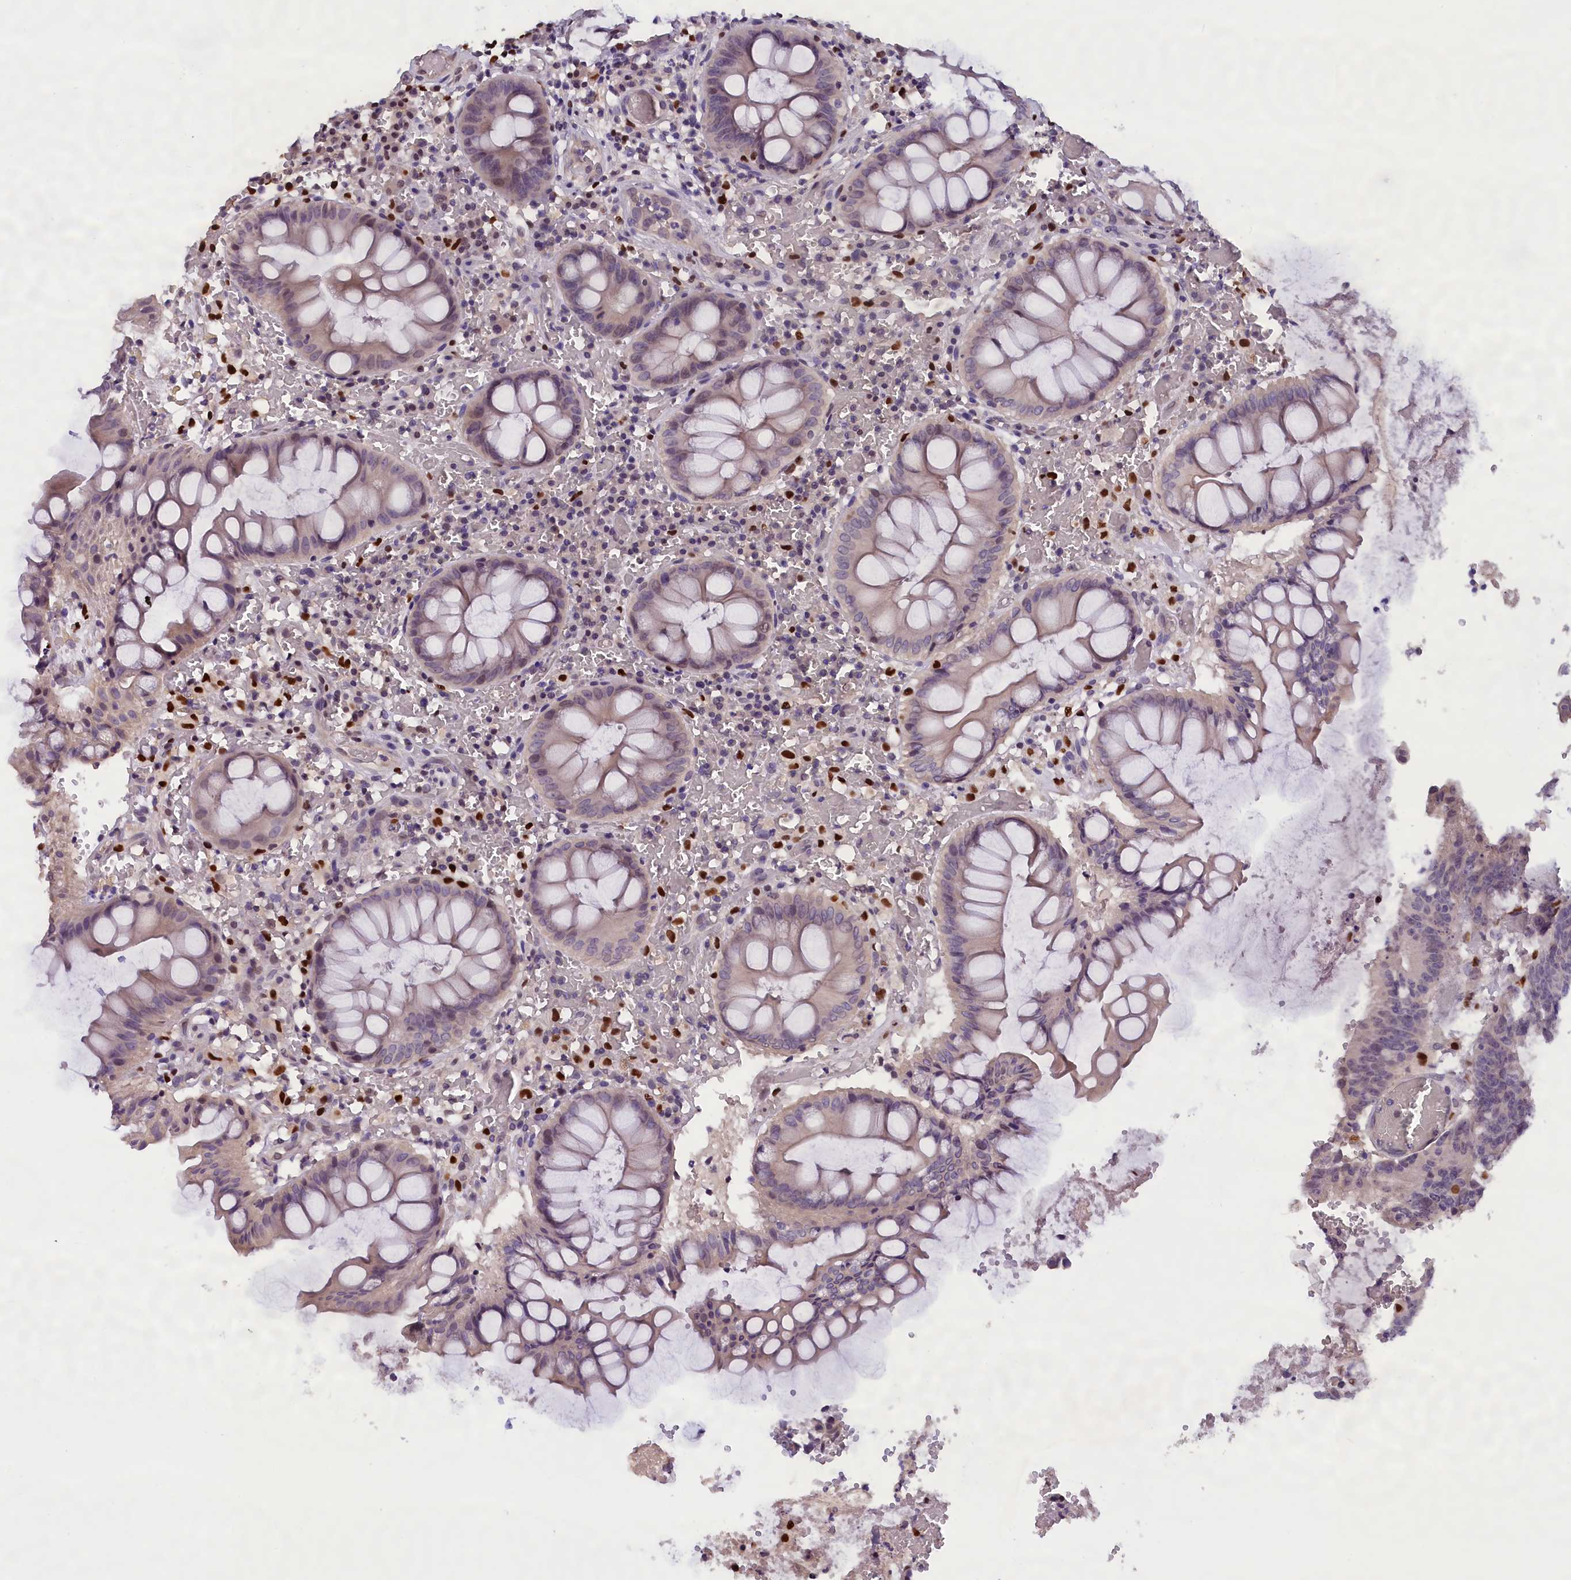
{"staining": {"intensity": "negative", "quantity": "none", "location": "none"}, "tissue": "colorectal cancer", "cell_type": "Tumor cells", "image_type": "cancer", "snomed": [{"axis": "morphology", "description": "Adenocarcinoma, NOS"}, {"axis": "topography", "description": "Rectum"}], "caption": "Tumor cells show no significant protein positivity in colorectal cancer.", "gene": "BTBD9", "patient": {"sex": "female", "age": 77}}